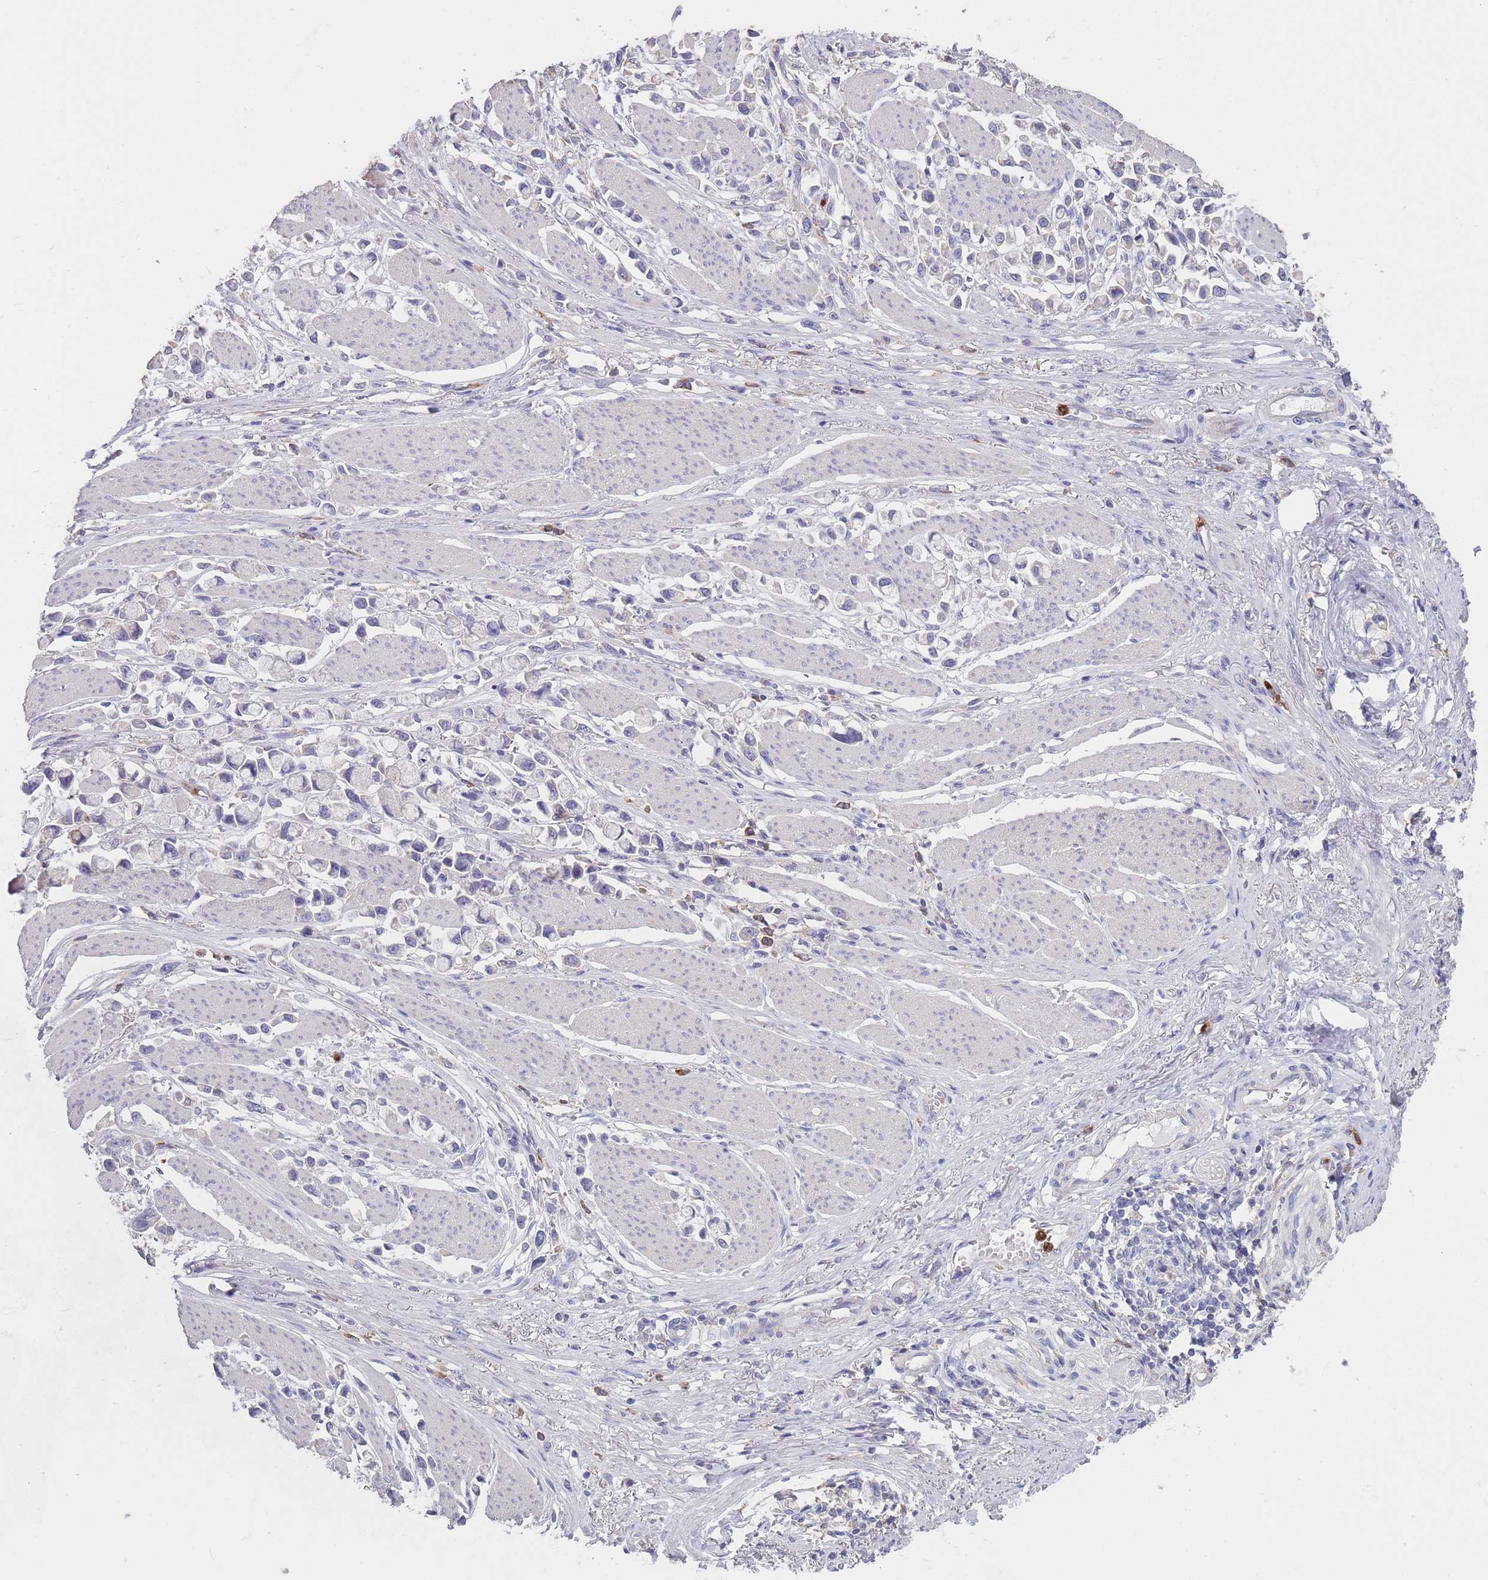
{"staining": {"intensity": "negative", "quantity": "none", "location": "none"}, "tissue": "stomach cancer", "cell_type": "Tumor cells", "image_type": "cancer", "snomed": [{"axis": "morphology", "description": "Adenocarcinoma, NOS"}, {"axis": "topography", "description": "Stomach"}], "caption": "The histopathology image reveals no significant positivity in tumor cells of stomach adenocarcinoma.", "gene": "CLEC12A", "patient": {"sex": "female", "age": 81}}